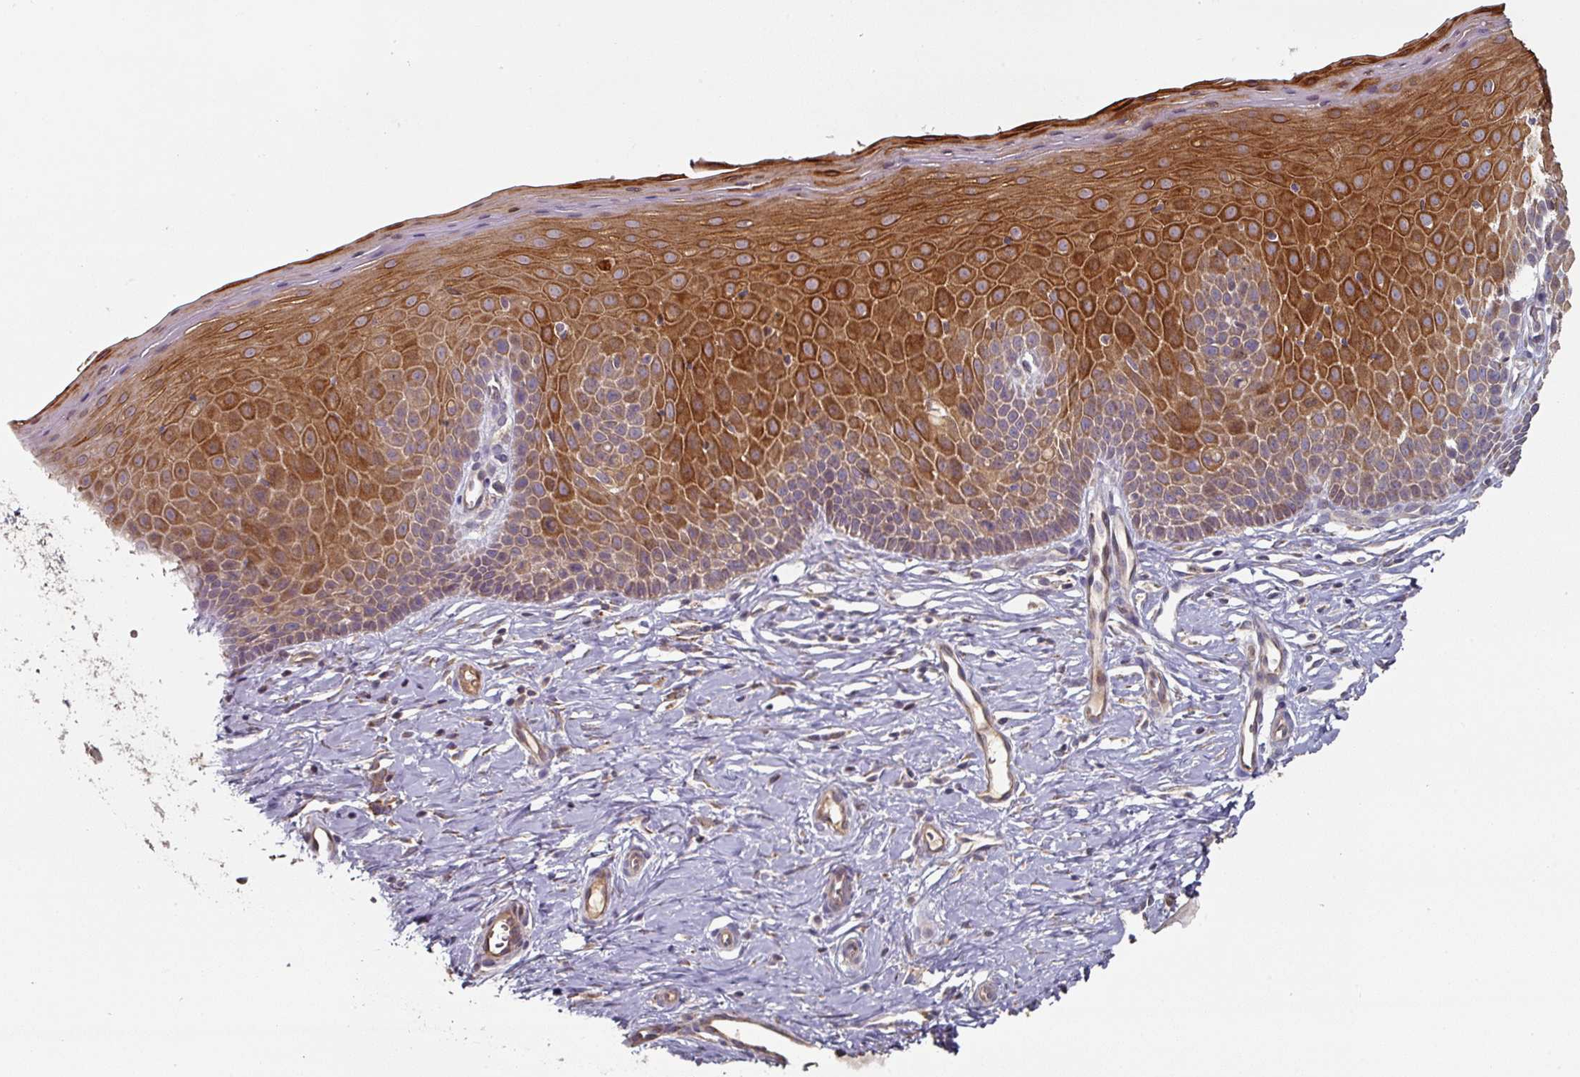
{"staining": {"intensity": "moderate", "quantity": ">75%", "location": "cytoplasmic/membranous"}, "tissue": "cervix", "cell_type": "Glandular cells", "image_type": "normal", "snomed": [{"axis": "morphology", "description": "Normal tissue, NOS"}, {"axis": "topography", "description": "Cervix"}], "caption": "Immunohistochemical staining of normal cervix shows moderate cytoplasmic/membranous protein expression in about >75% of glandular cells. The staining was performed using DAB (3,3'-diaminobenzidine), with brown indicating positive protein expression. Nuclei are stained blue with hematoxylin.", "gene": "DNAJC7", "patient": {"sex": "female", "age": 36}}